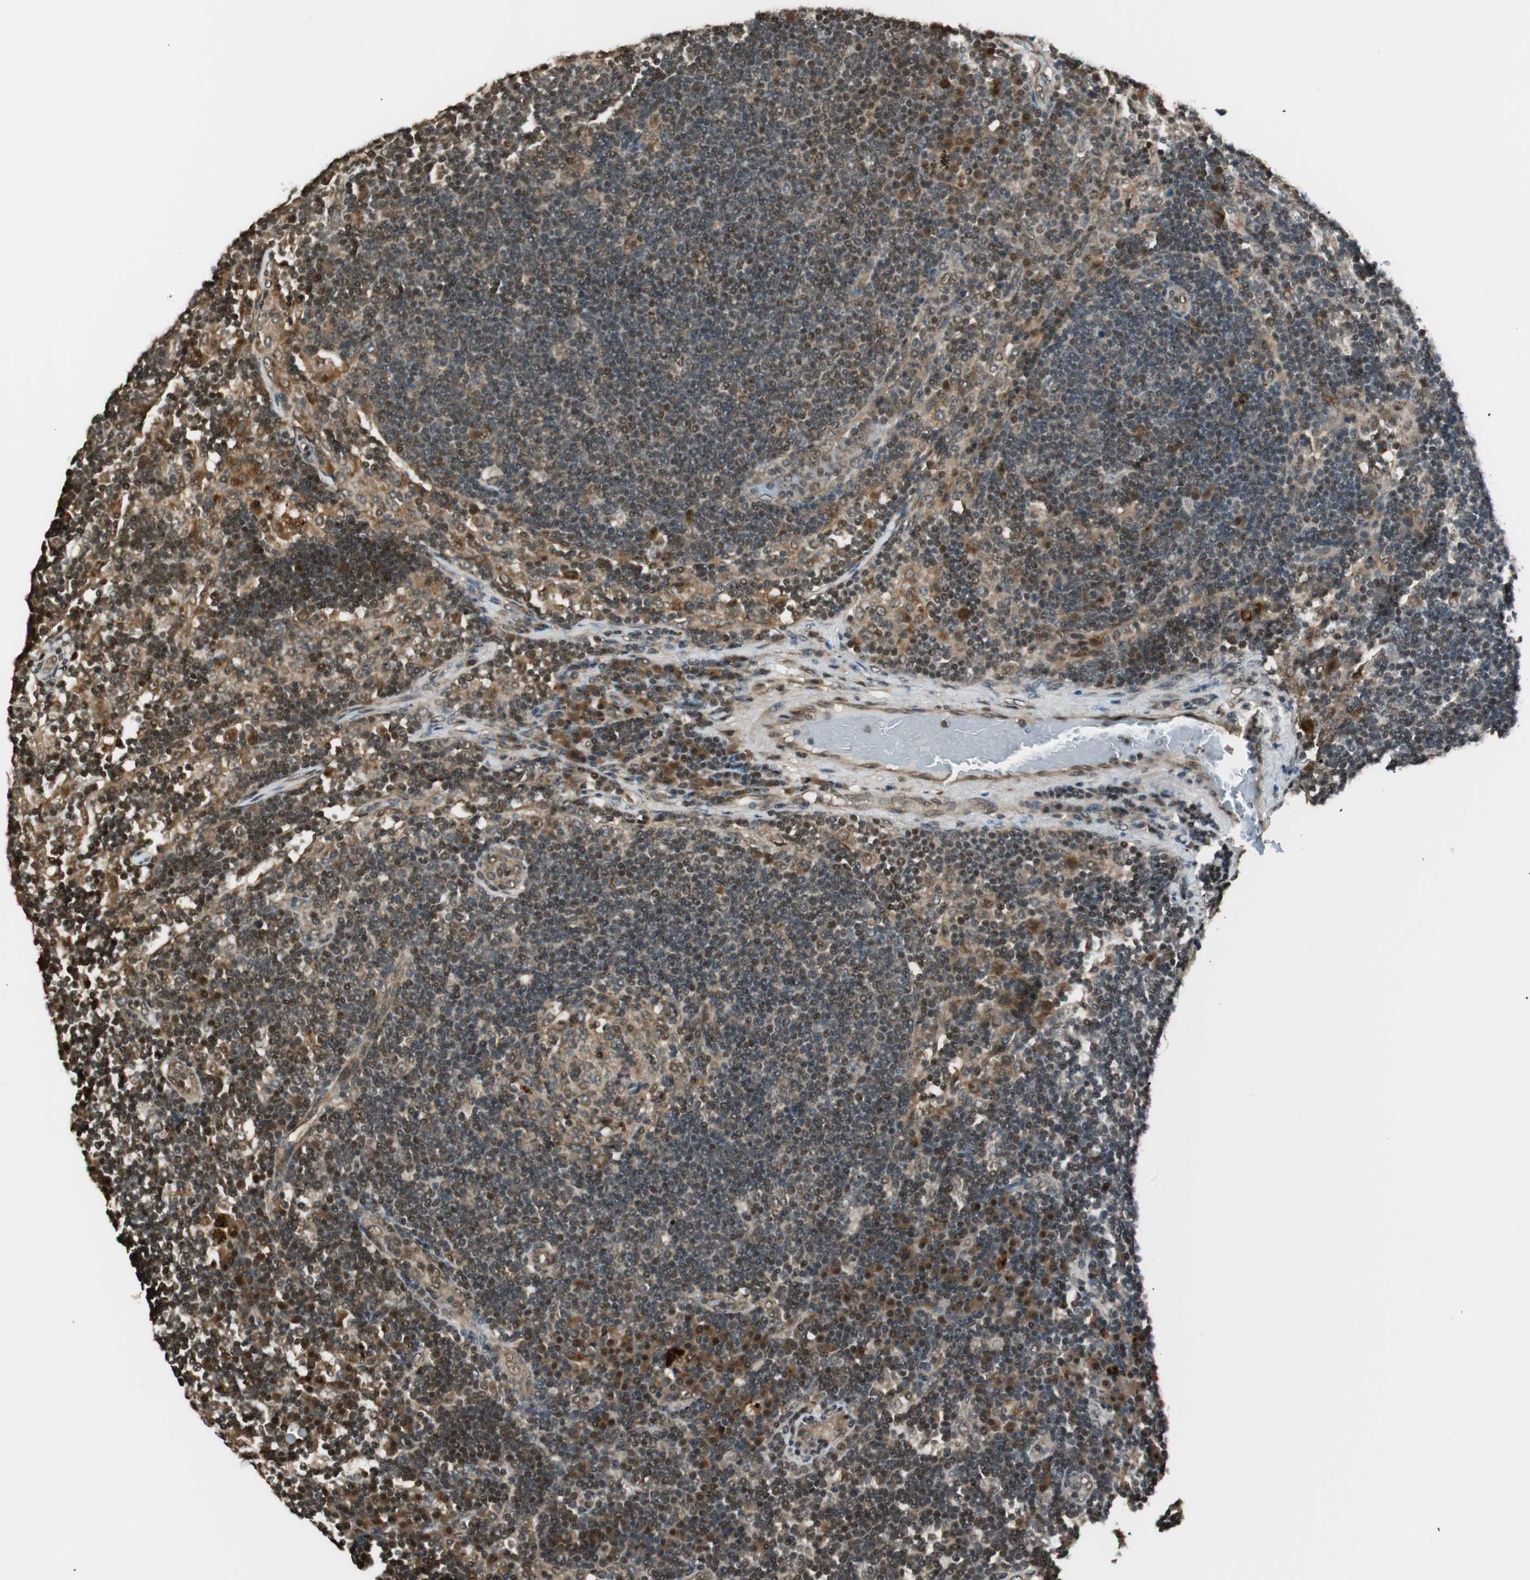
{"staining": {"intensity": "moderate", "quantity": ">75%", "location": "cytoplasmic/membranous"}, "tissue": "lymph node", "cell_type": "Germinal center cells", "image_type": "normal", "snomed": [{"axis": "morphology", "description": "Normal tissue, NOS"}, {"axis": "morphology", "description": "Squamous cell carcinoma, metastatic, NOS"}, {"axis": "topography", "description": "Lymph node"}], "caption": "Immunohistochemical staining of benign human lymph node displays moderate cytoplasmic/membranous protein expression in about >75% of germinal center cells. The protein is shown in brown color, while the nuclei are stained blue.", "gene": "ENSG00000268870", "patient": {"sex": "female", "age": 53}}